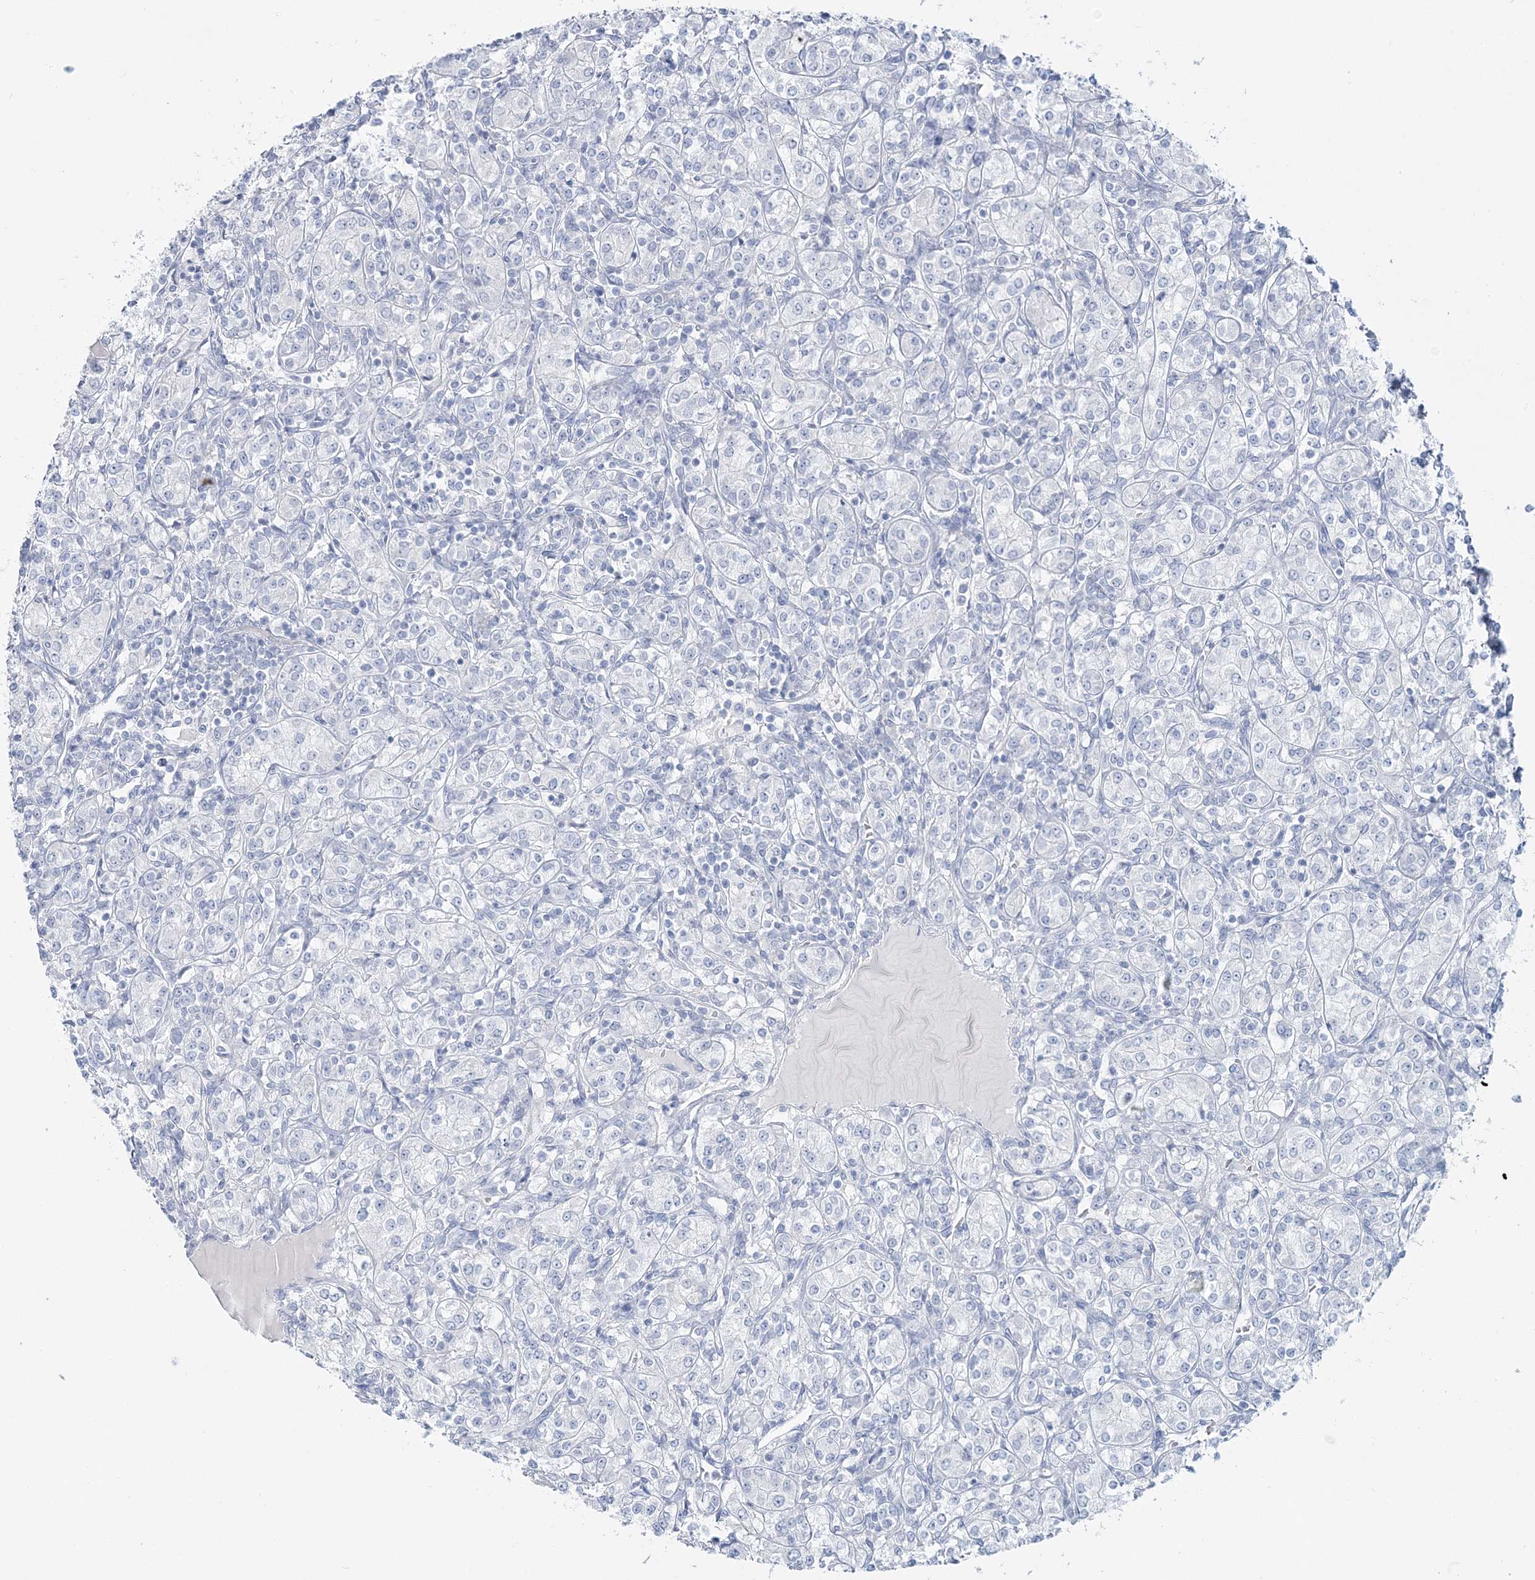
{"staining": {"intensity": "negative", "quantity": "none", "location": "none"}, "tissue": "renal cancer", "cell_type": "Tumor cells", "image_type": "cancer", "snomed": [{"axis": "morphology", "description": "Adenocarcinoma, NOS"}, {"axis": "topography", "description": "Kidney"}], "caption": "Image shows no protein positivity in tumor cells of renal cancer tissue.", "gene": "CYP3A4", "patient": {"sex": "male", "age": 77}}